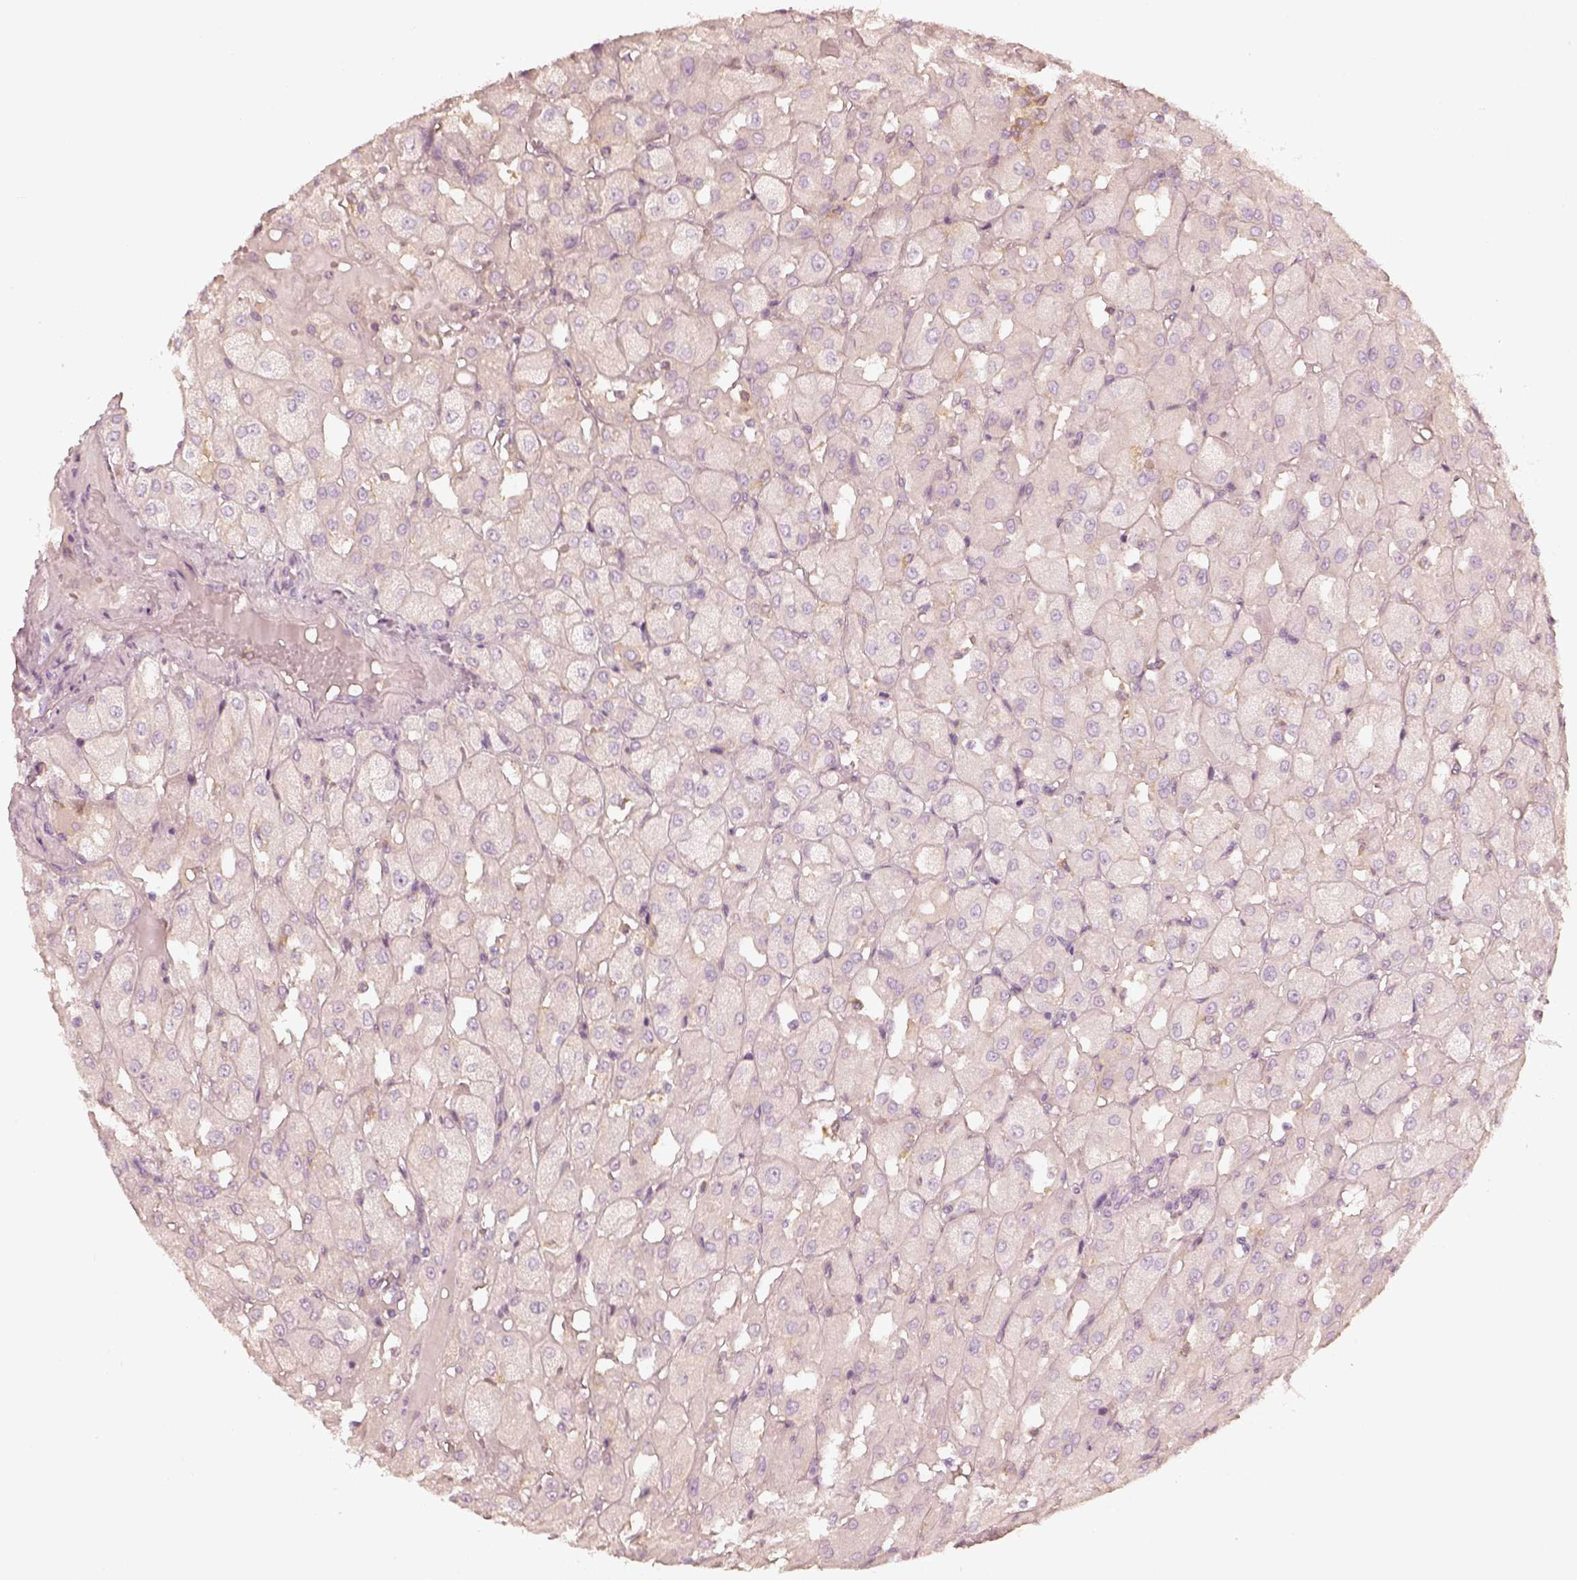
{"staining": {"intensity": "negative", "quantity": "none", "location": "none"}, "tissue": "renal cancer", "cell_type": "Tumor cells", "image_type": "cancer", "snomed": [{"axis": "morphology", "description": "Adenocarcinoma, NOS"}, {"axis": "topography", "description": "Kidney"}], "caption": "This image is of renal cancer (adenocarcinoma) stained with immunohistochemistry to label a protein in brown with the nuclei are counter-stained blue. There is no expression in tumor cells.", "gene": "FMNL2", "patient": {"sex": "male", "age": 72}}